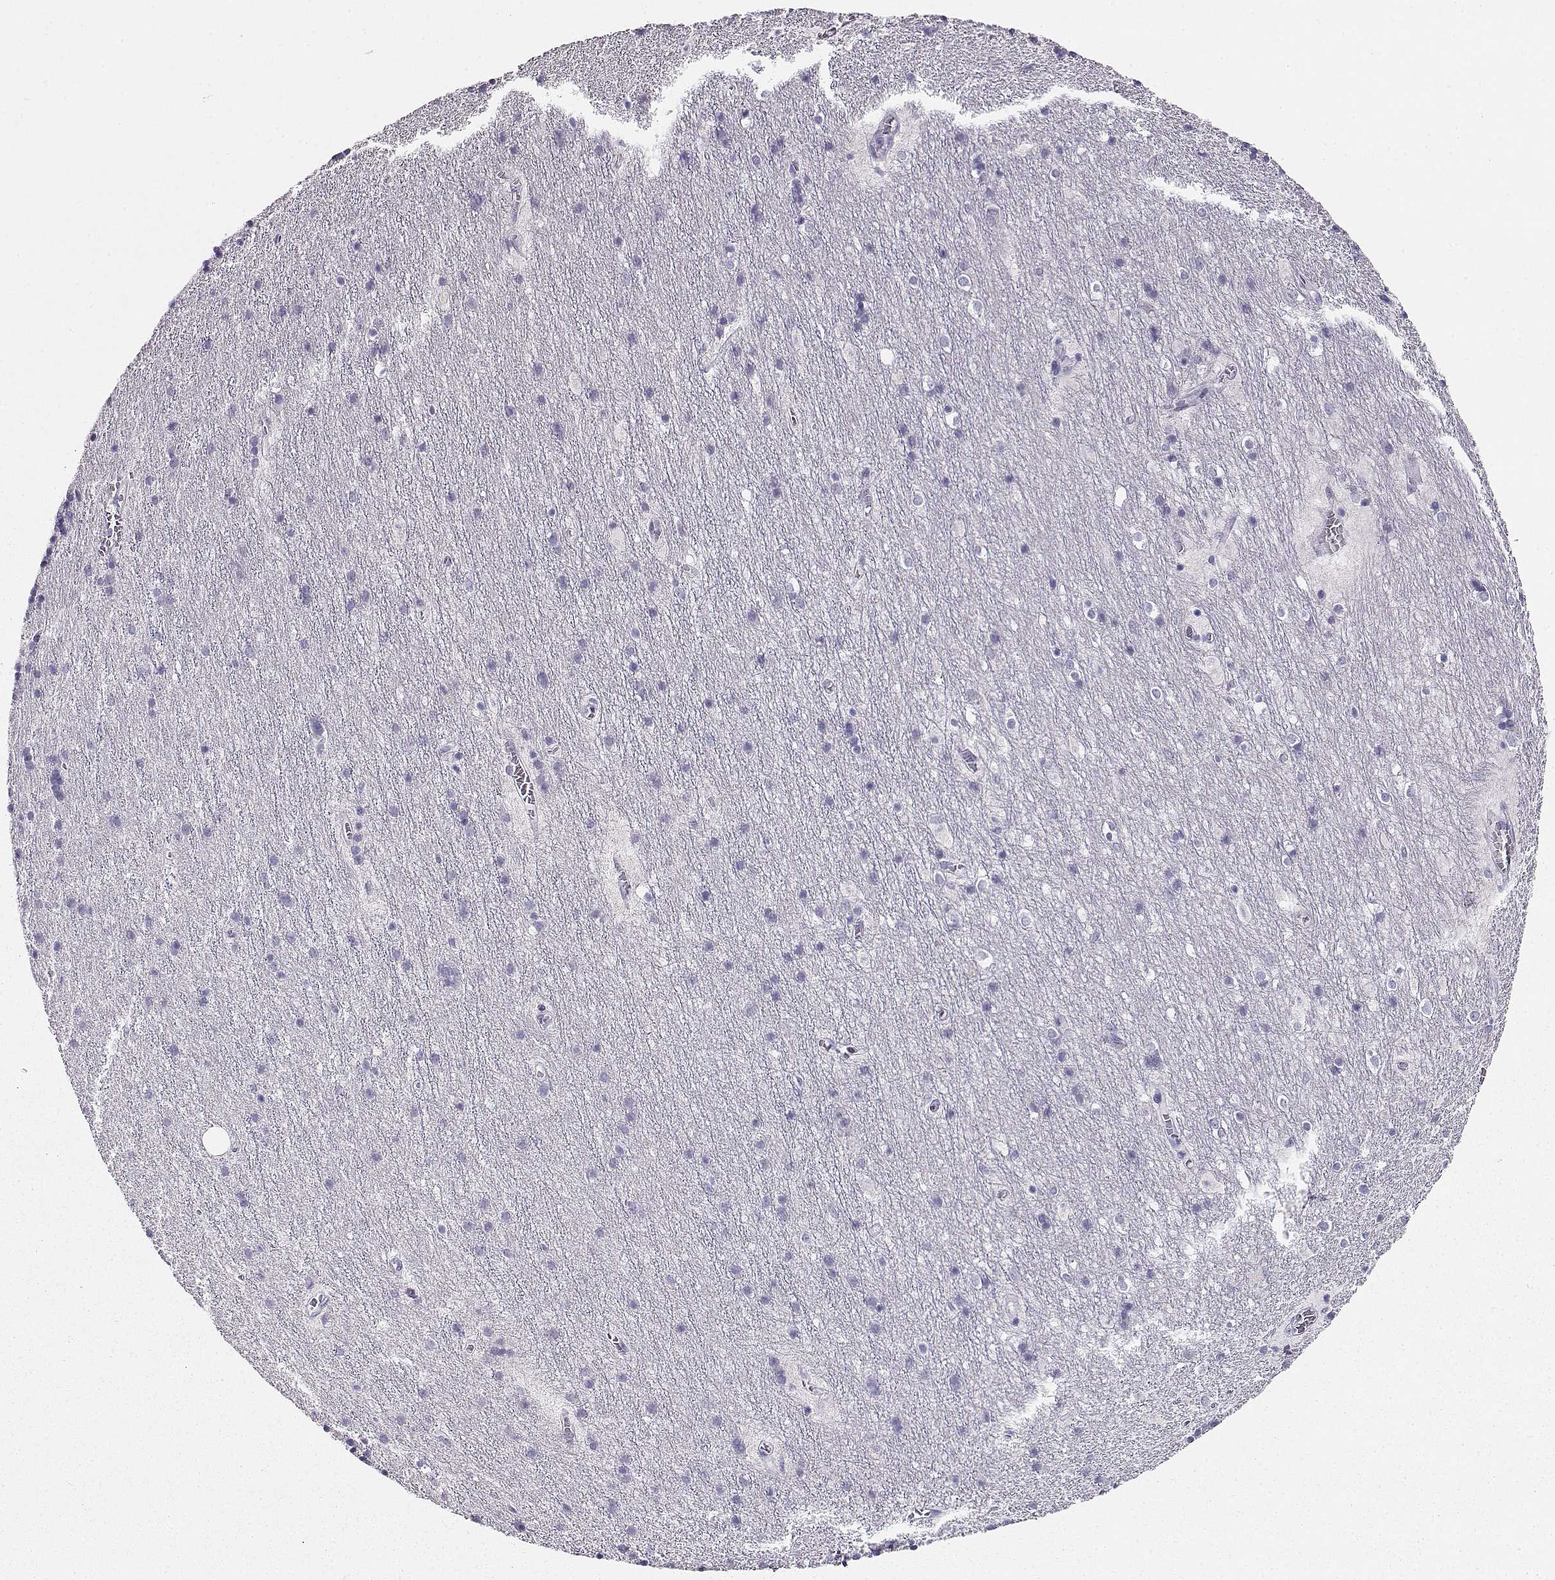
{"staining": {"intensity": "negative", "quantity": "none", "location": "none"}, "tissue": "cerebellum", "cell_type": "Cells in granular layer", "image_type": "normal", "snomed": [{"axis": "morphology", "description": "Normal tissue, NOS"}, {"axis": "topography", "description": "Cerebellum"}], "caption": "Immunohistochemical staining of benign human cerebellum exhibits no significant positivity in cells in granular layer. (Stains: DAB immunohistochemistry (IHC) with hematoxylin counter stain, Microscopy: brightfield microscopy at high magnification).", "gene": "ACTN2", "patient": {"sex": "male", "age": 70}}